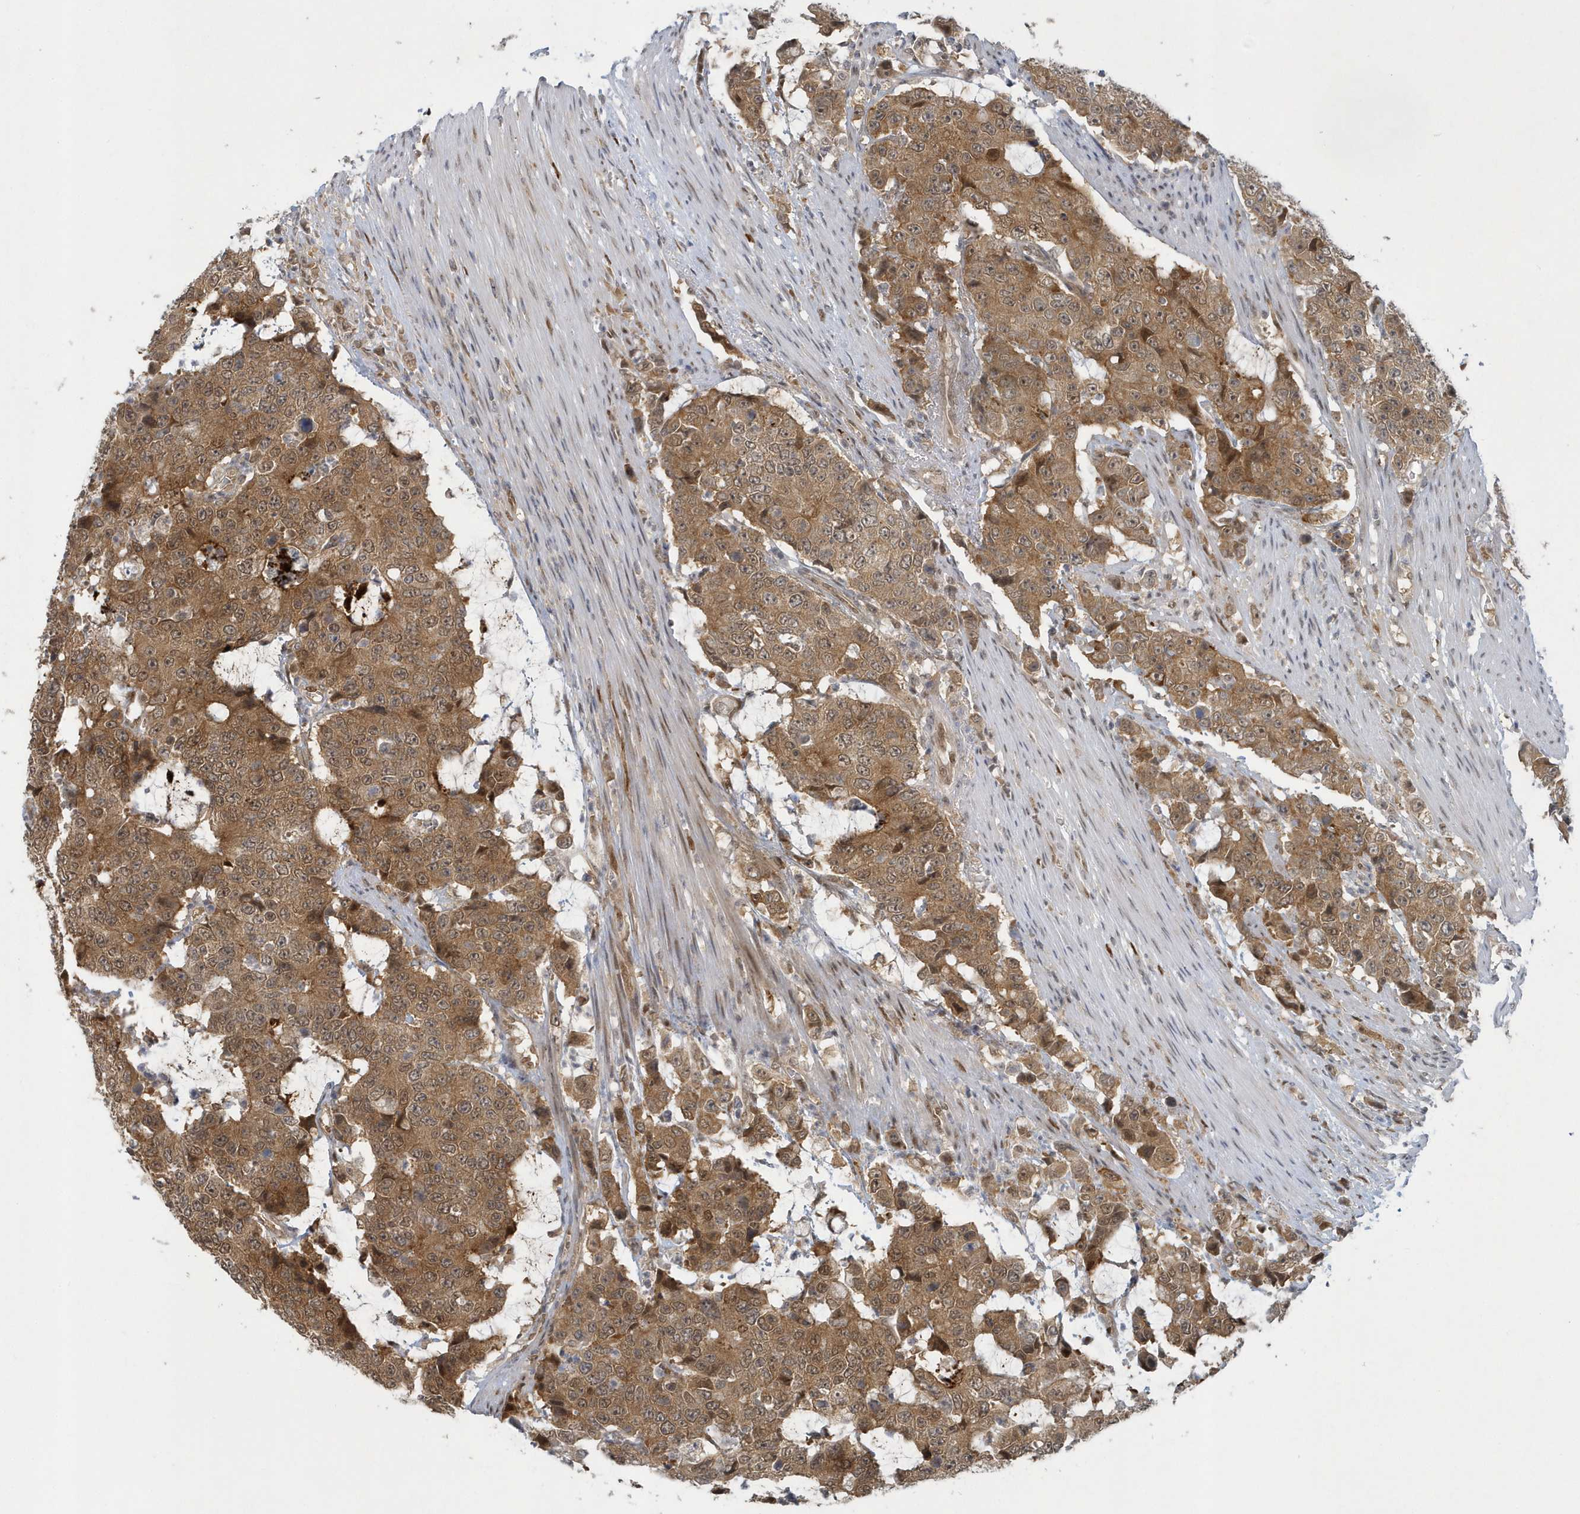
{"staining": {"intensity": "moderate", "quantity": ">75%", "location": "cytoplasmic/membranous"}, "tissue": "colorectal cancer", "cell_type": "Tumor cells", "image_type": "cancer", "snomed": [{"axis": "morphology", "description": "Adenocarcinoma, NOS"}, {"axis": "topography", "description": "Colon"}], "caption": "There is medium levels of moderate cytoplasmic/membranous positivity in tumor cells of colorectal cancer, as demonstrated by immunohistochemical staining (brown color).", "gene": "ATG4A", "patient": {"sex": "female", "age": 86}}